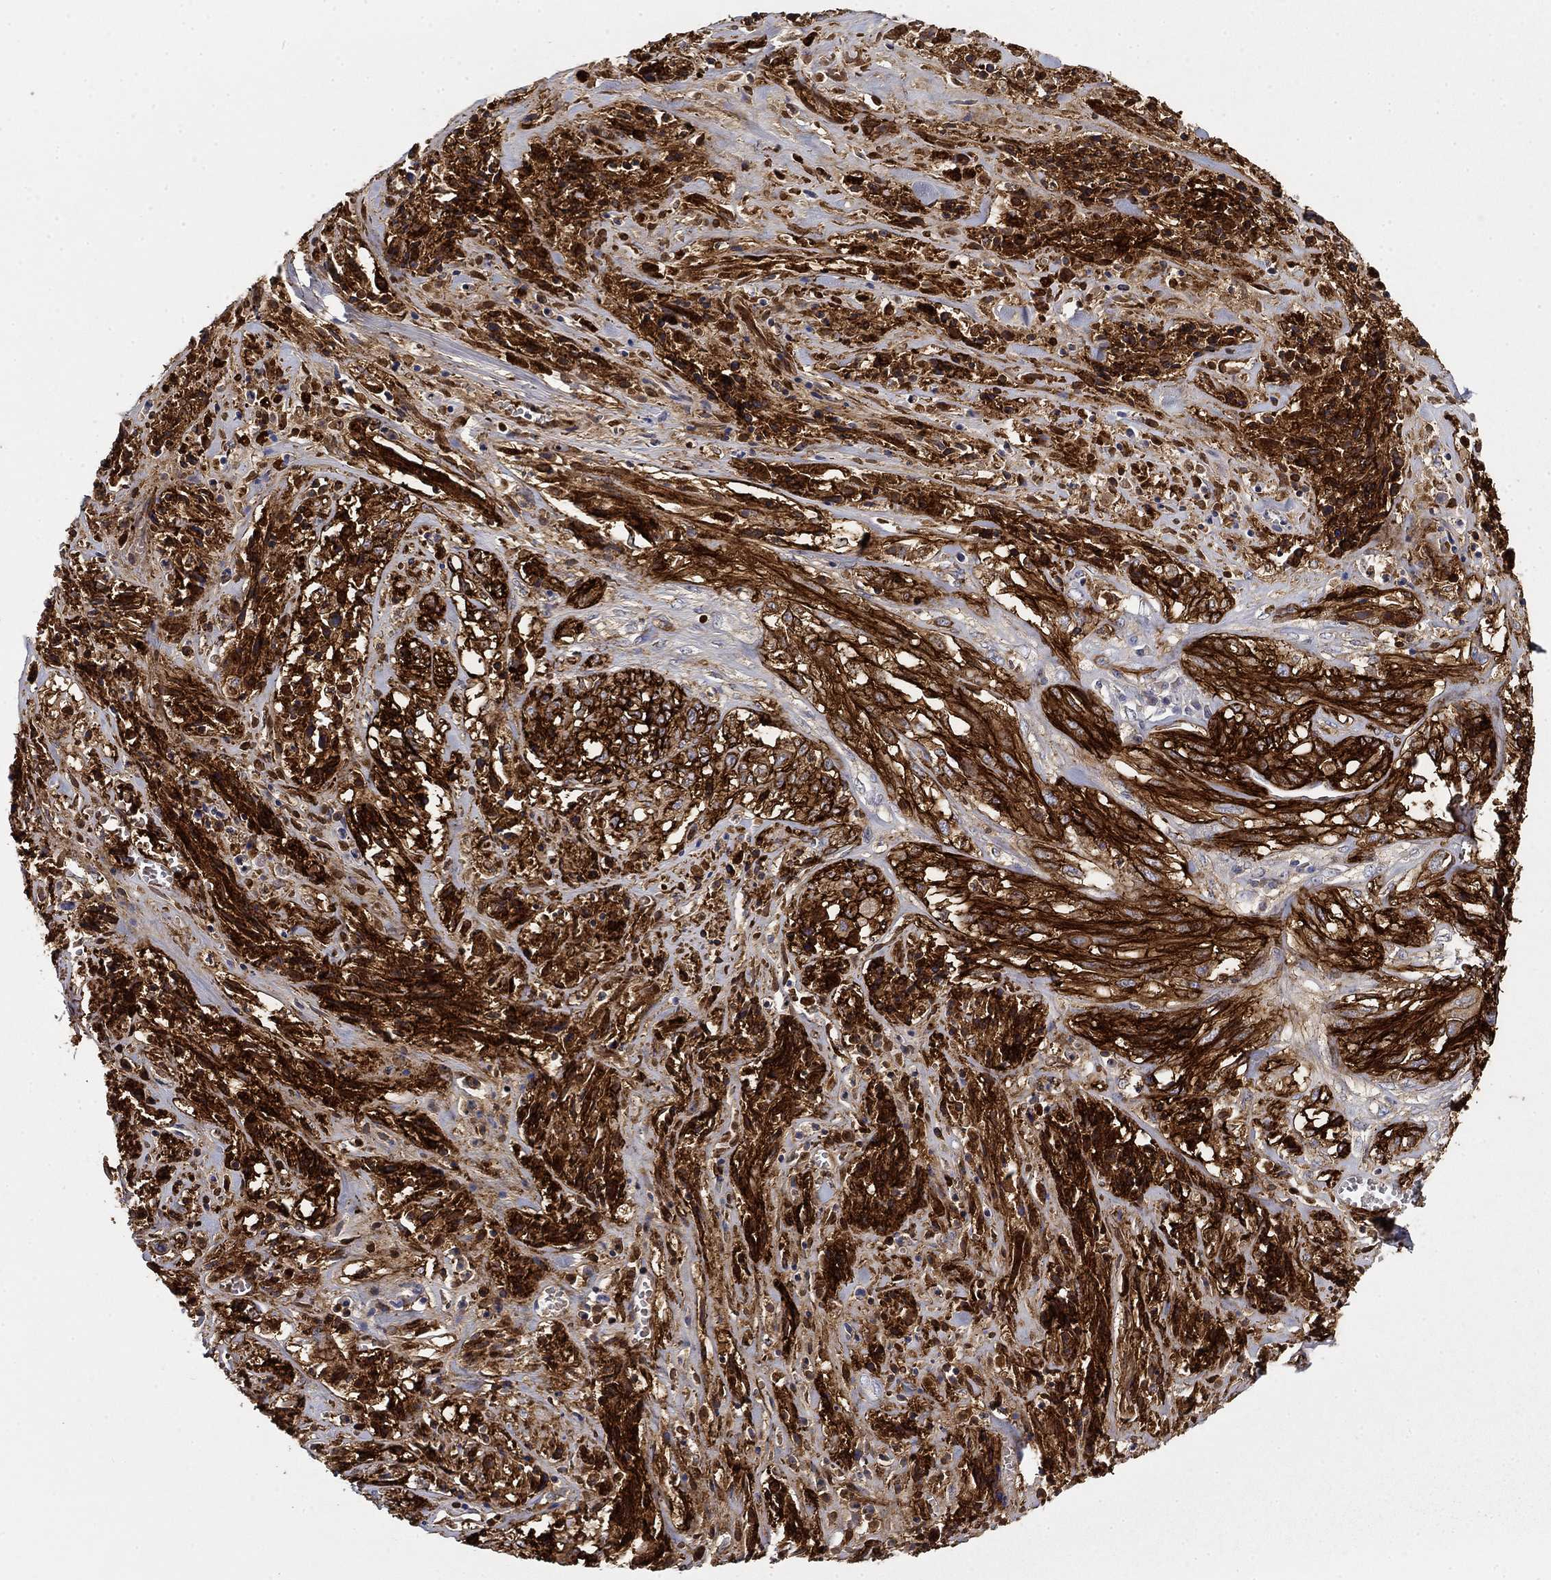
{"staining": {"intensity": "strong", "quantity": ">75%", "location": "cytoplasmic/membranous"}, "tissue": "melanoma", "cell_type": "Tumor cells", "image_type": "cancer", "snomed": [{"axis": "morphology", "description": "Malignant melanoma, NOS"}, {"axis": "topography", "description": "Skin"}], "caption": "The histopathology image shows staining of malignant melanoma, revealing strong cytoplasmic/membranous protein staining (brown color) within tumor cells.", "gene": "GPC1", "patient": {"sex": "female", "age": 91}}